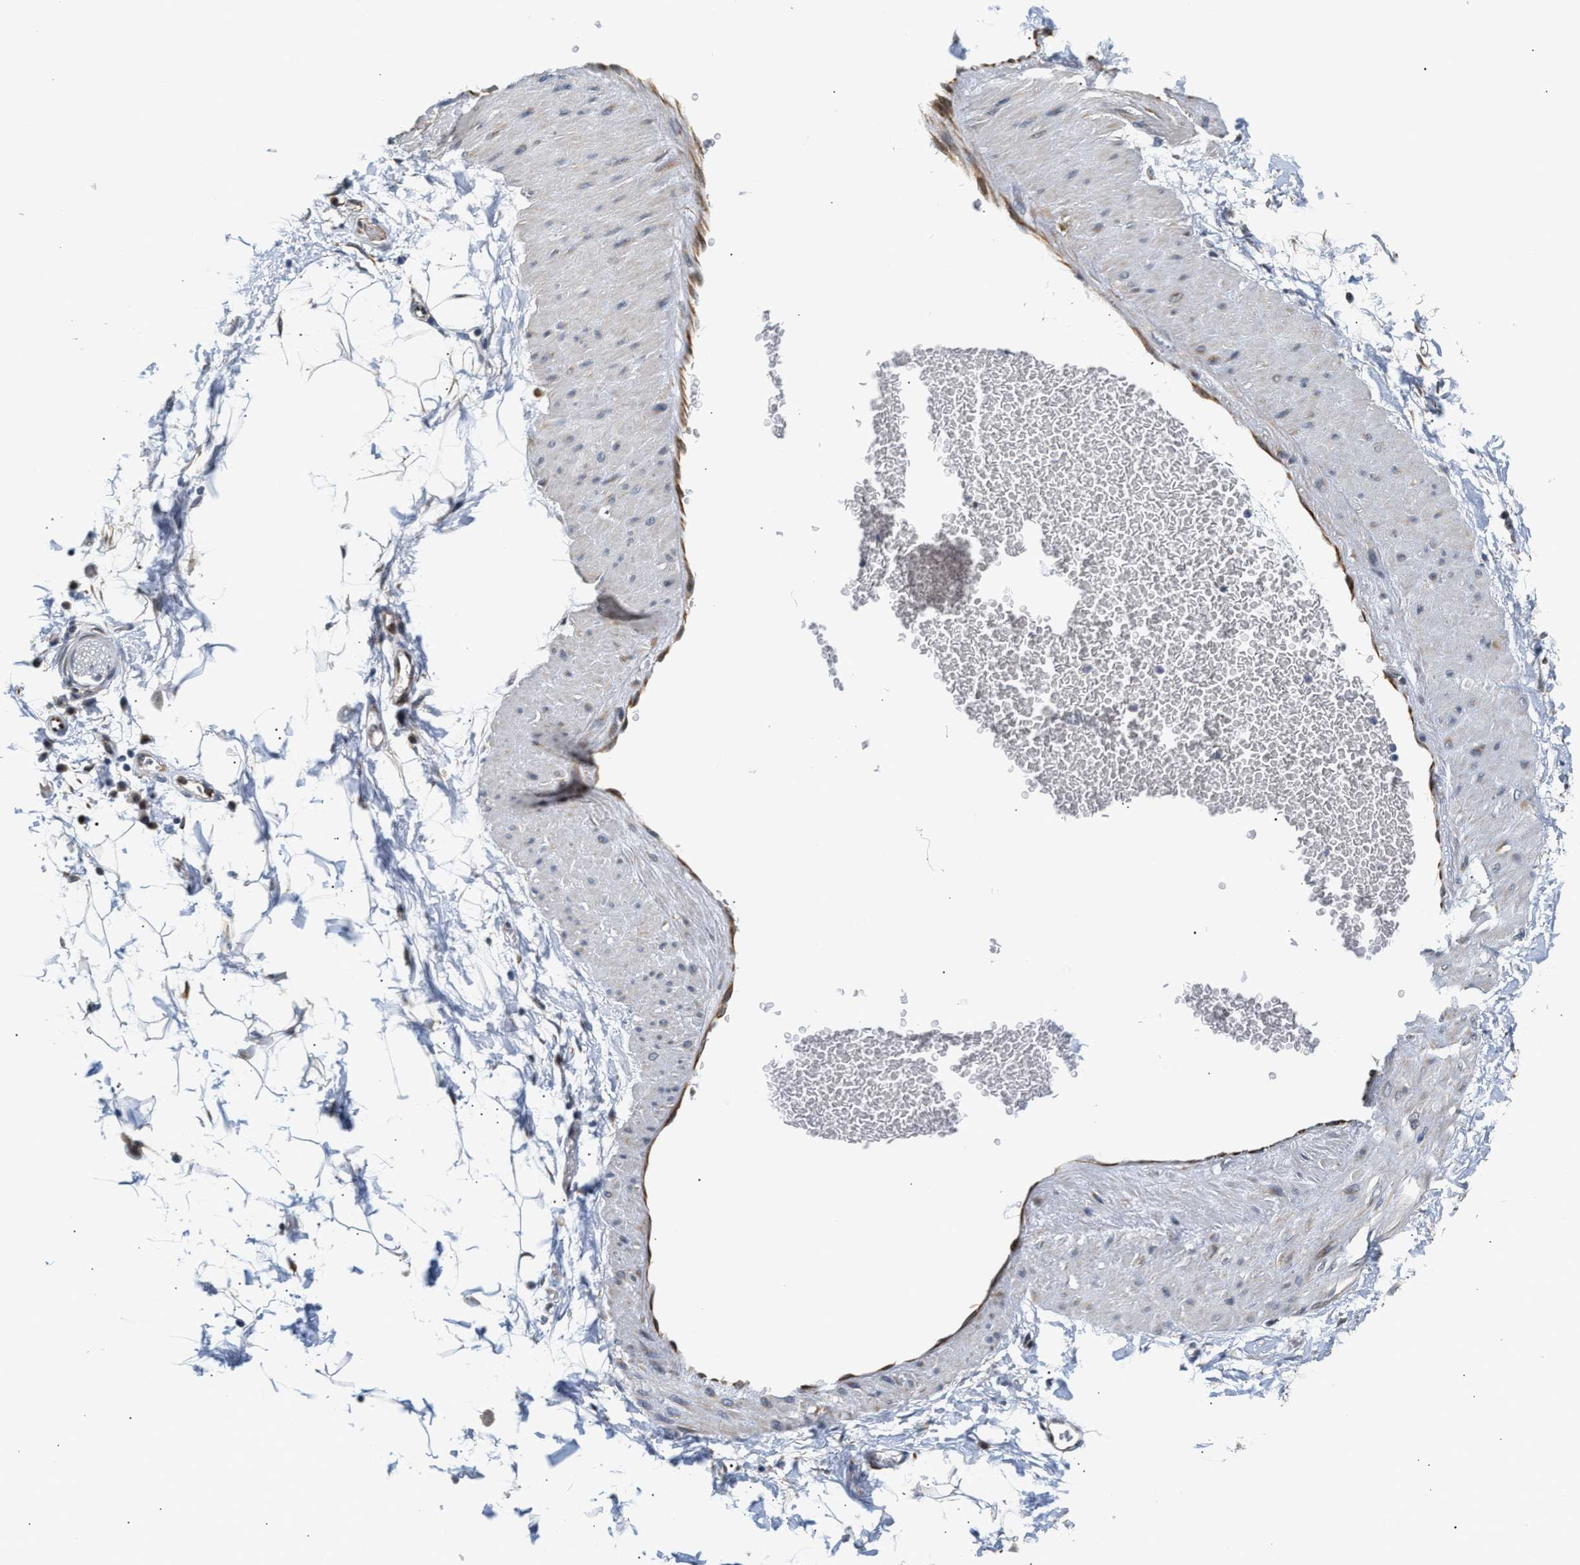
{"staining": {"intensity": "negative", "quantity": "none", "location": "none"}, "tissue": "adipose tissue", "cell_type": "Adipocytes", "image_type": "normal", "snomed": [{"axis": "morphology", "description": "Normal tissue, NOS"}, {"axis": "topography", "description": "Soft tissue"}], "caption": "Protein analysis of benign adipose tissue shows no significant positivity in adipocytes.", "gene": "PPM1H", "patient": {"sex": "male", "age": 72}}